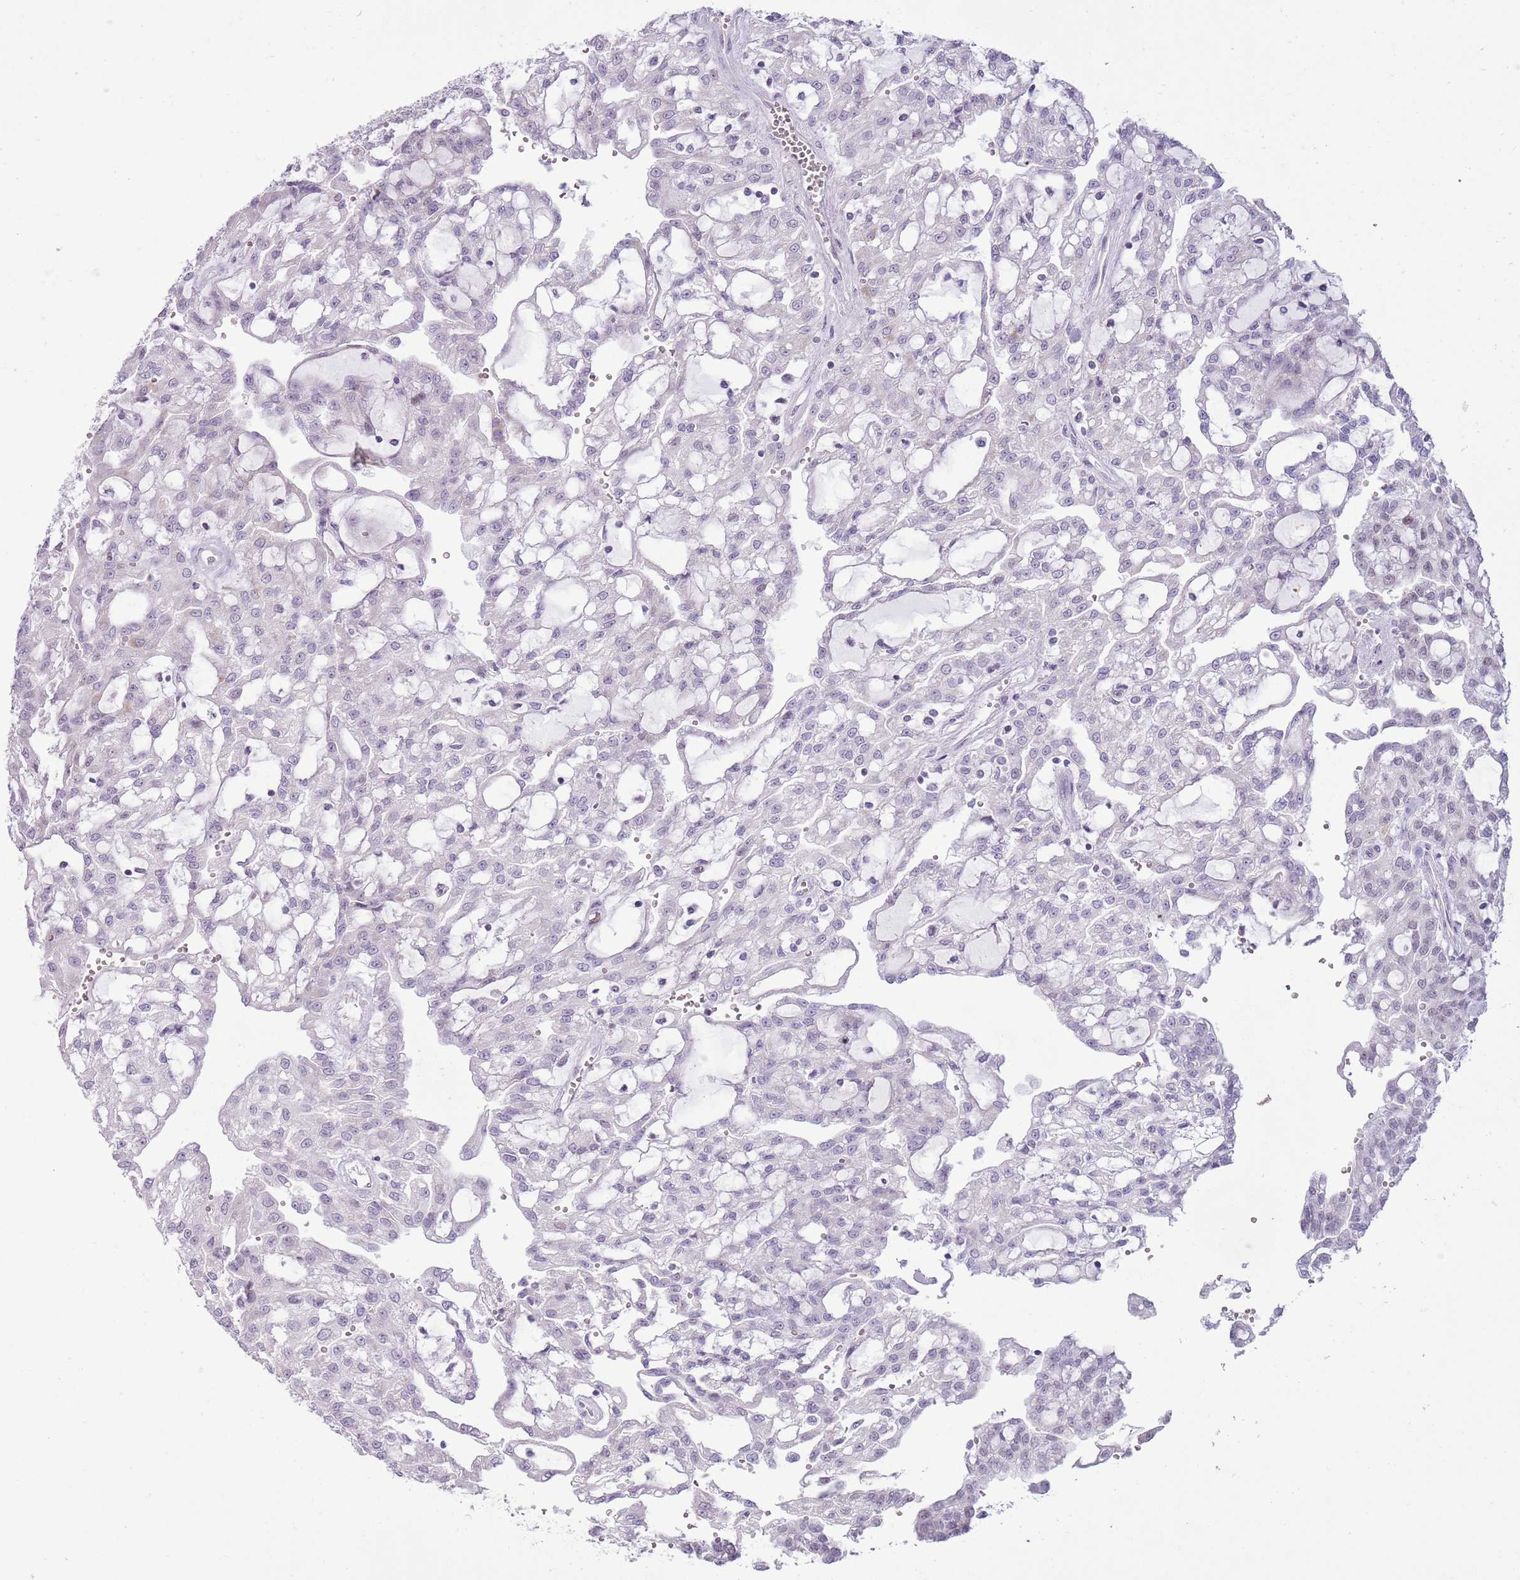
{"staining": {"intensity": "negative", "quantity": "none", "location": "none"}, "tissue": "renal cancer", "cell_type": "Tumor cells", "image_type": "cancer", "snomed": [{"axis": "morphology", "description": "Adenocarcinoma, NOS"}, {"axis": "topography", "description": "Kidney"}], "caption": "IHC image of neoplastic tissue: human renal cancer stained with DAB (3,3'-diaminobenzidine) reveals no significant protein staining in tumor cells. The staining is performed using DAB (3,3'-diaminobenzidine) brown chromogen with nuclei counter-stained in using hematoxylin.", "gene": "RPL3L", "patient": {"sex": "male", "age": 63}}